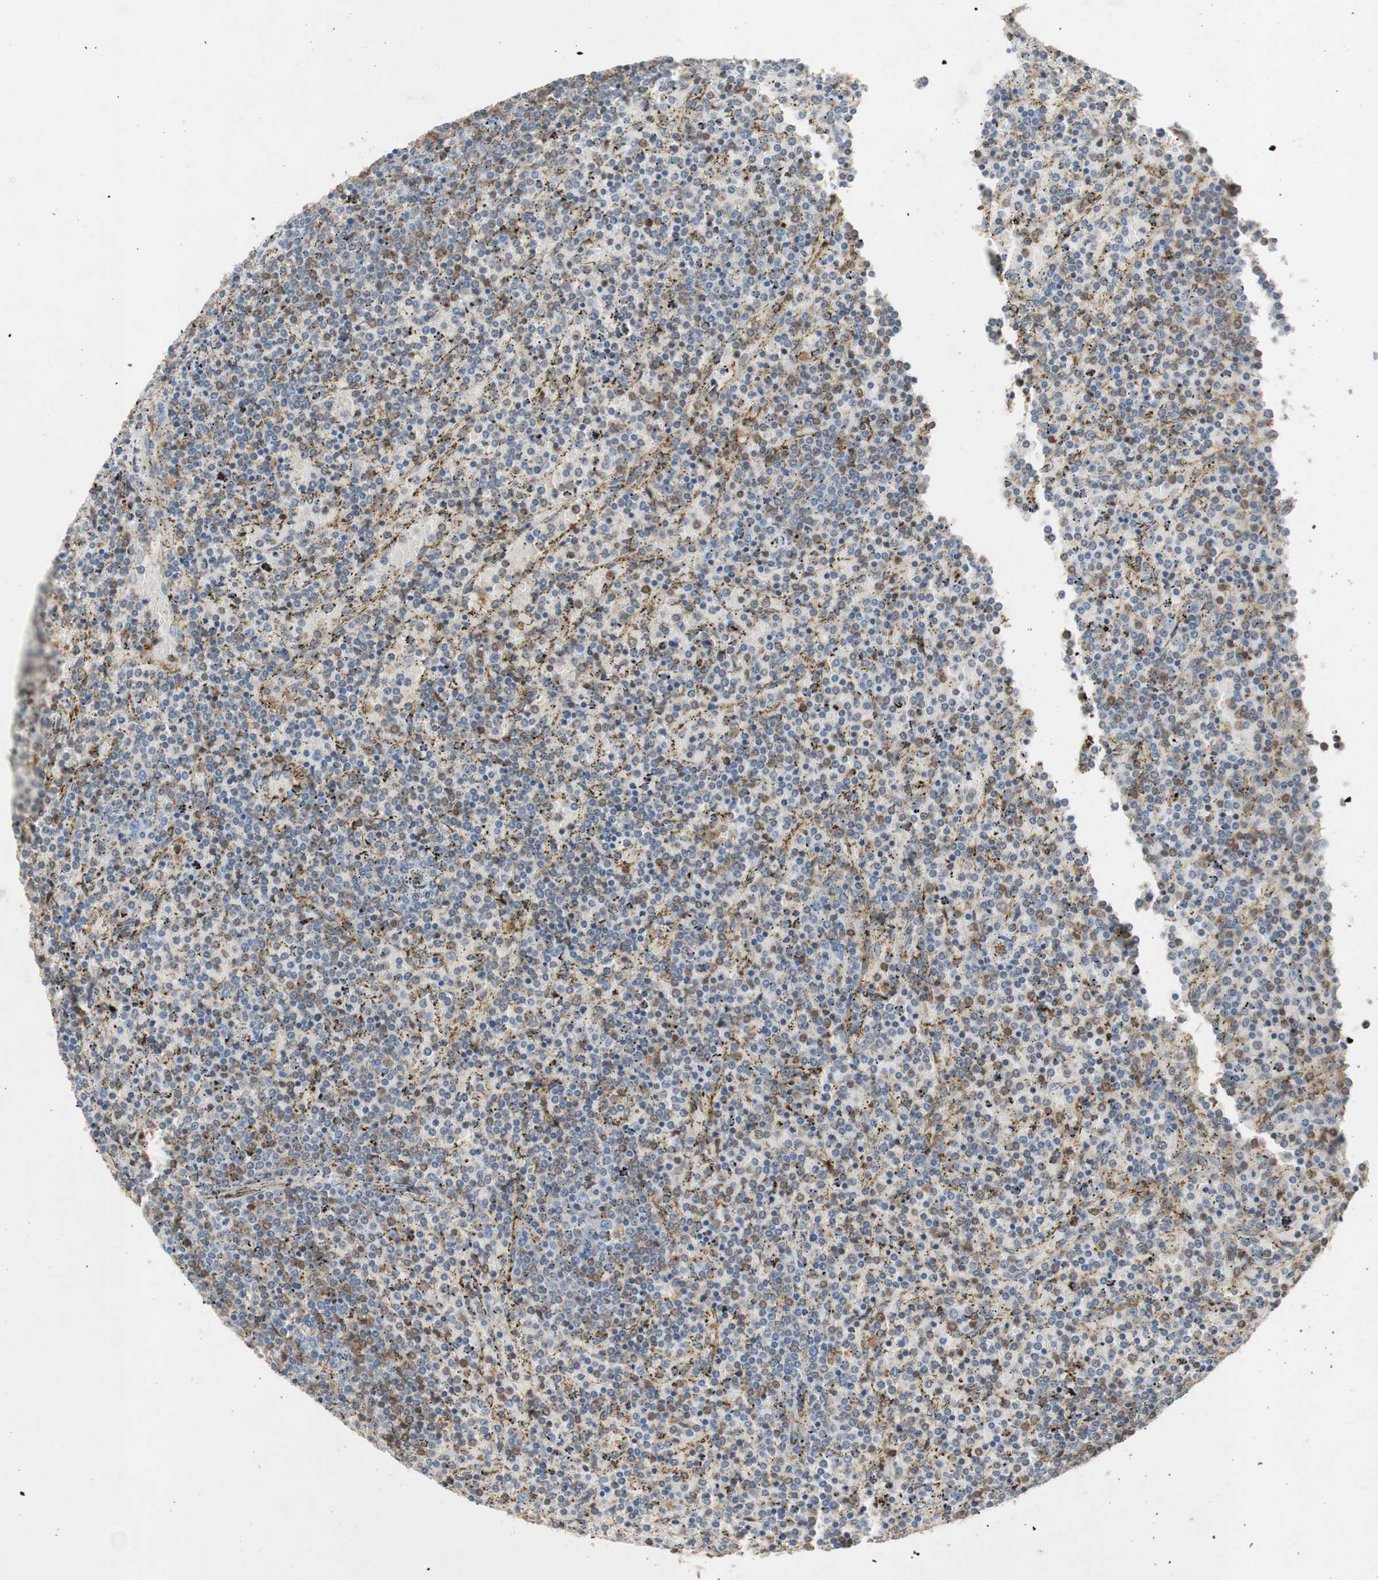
{"staining": {"intensity": "moderate", "quantity": "<25%", "location": "cytoplasmic/membranous"}, "tissue": "lymphoma", "cell_type": "Tumor cells", "image_type": "cancer", "snomed": [{"axis": "morphology", "description": "Malignant lymphoma, non-Hodgkin's type, Low grade"}, {"axis": "topography", "description": "Spleen"}], "caption": "Immunohistochemical staining of low-grade malignant lymphoma, non-Hodgkin's type reveals moderate cytoplasmic/membranous protein staining in approximately <25% of tumor cells.", "gene": "GALT", "patient": {"sex": "female", "age": 77}}